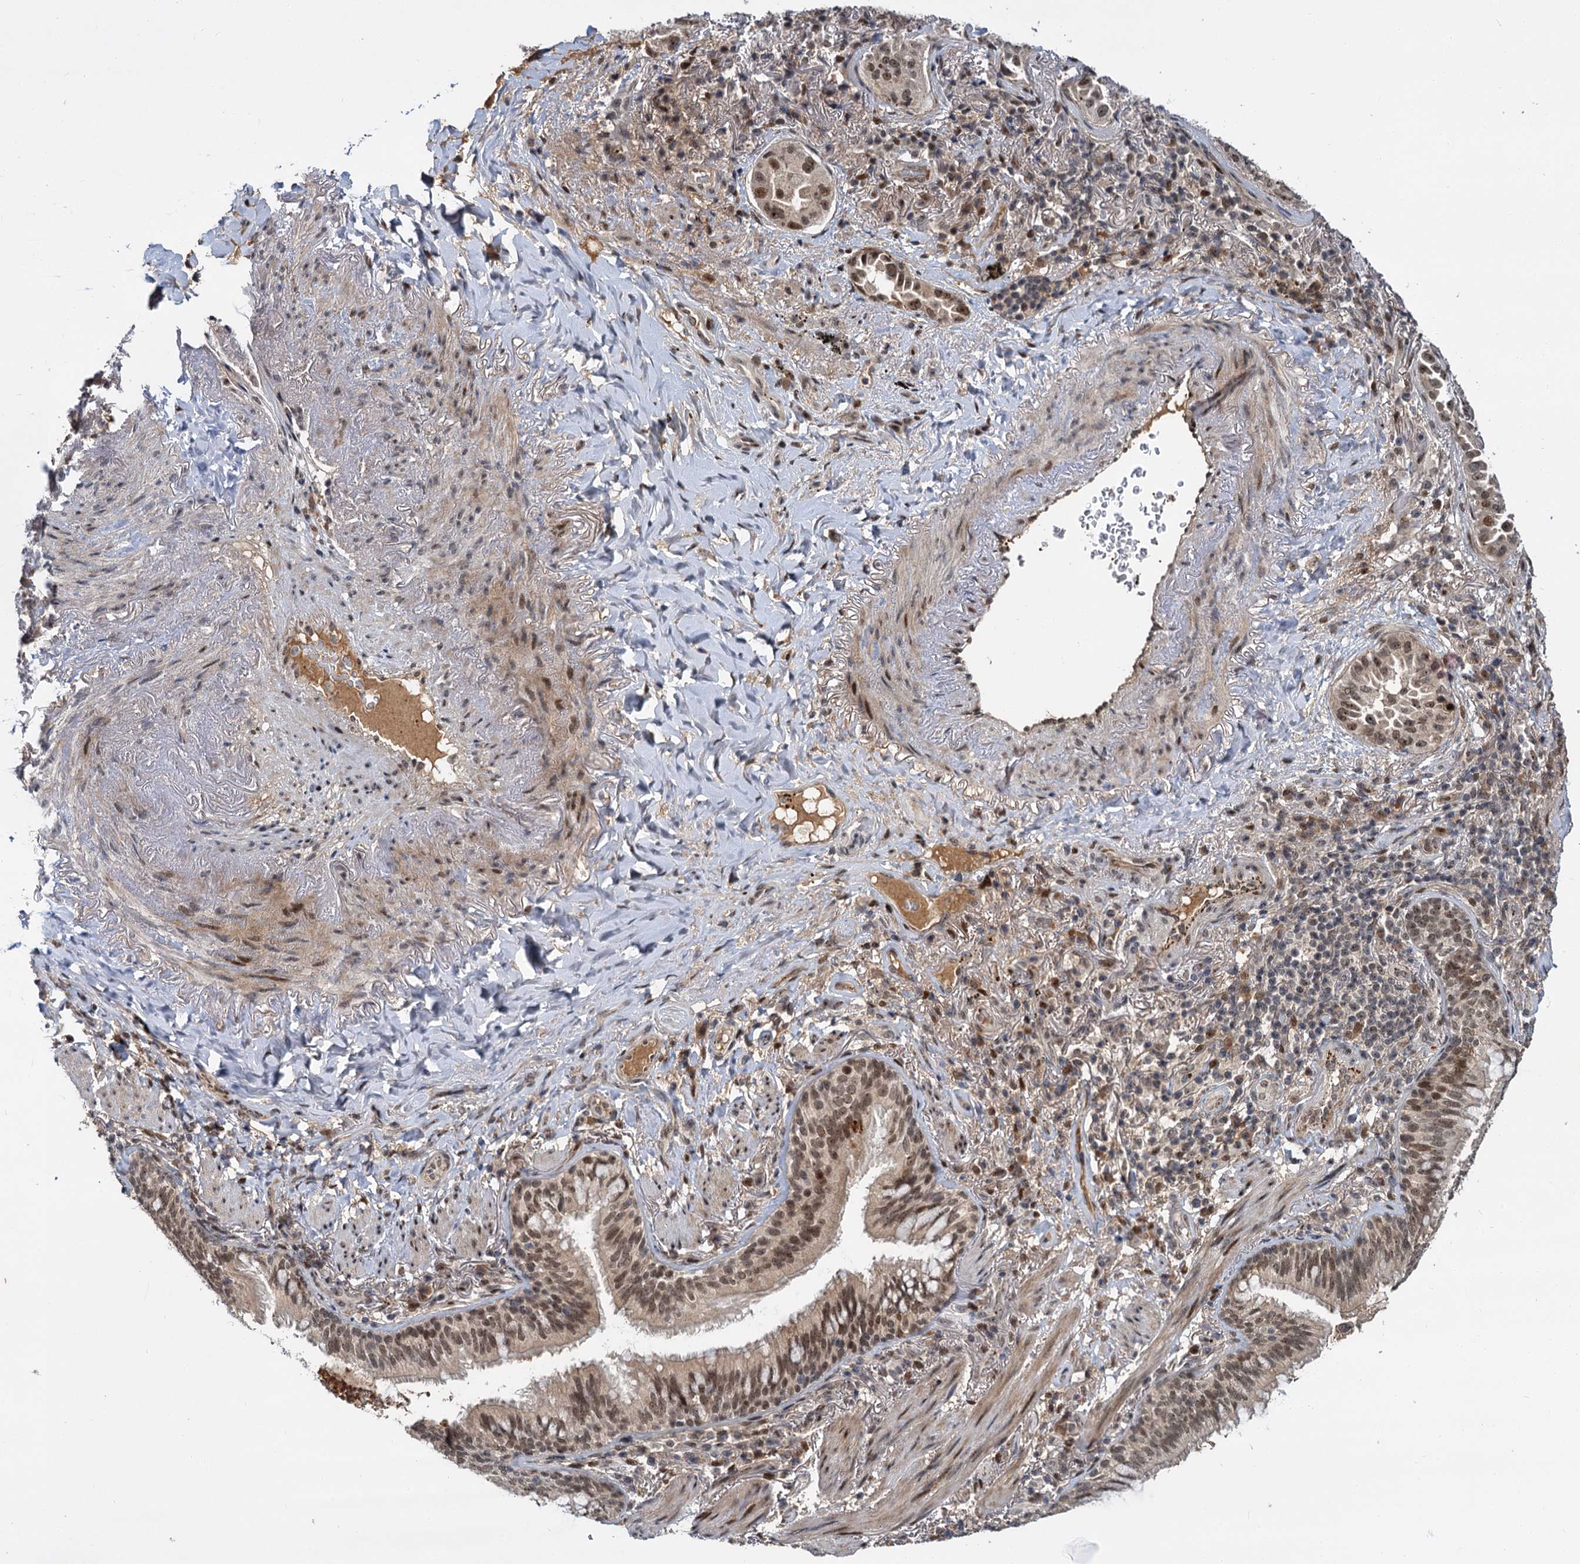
{"staining": {"intensity": "moderate", "quantity": ">75%", "location": "nuclear"}, "tissue": "lung cancer", "cell_type": "Tumor cells", "image_type": "cancer", "snomed": [{"axis": "morphology", "description": "Adenocarcinoma, NOS"}, {"axis": "topography", "description": "Lung"}], "caption": "Immunohistochemistry (DAB) staining of lung cancer shows moderate nuclear protein staining in approximately >75% of tumor cells.", "gene": "MBD6", "patient": {"sex": "female", "age": 69}}